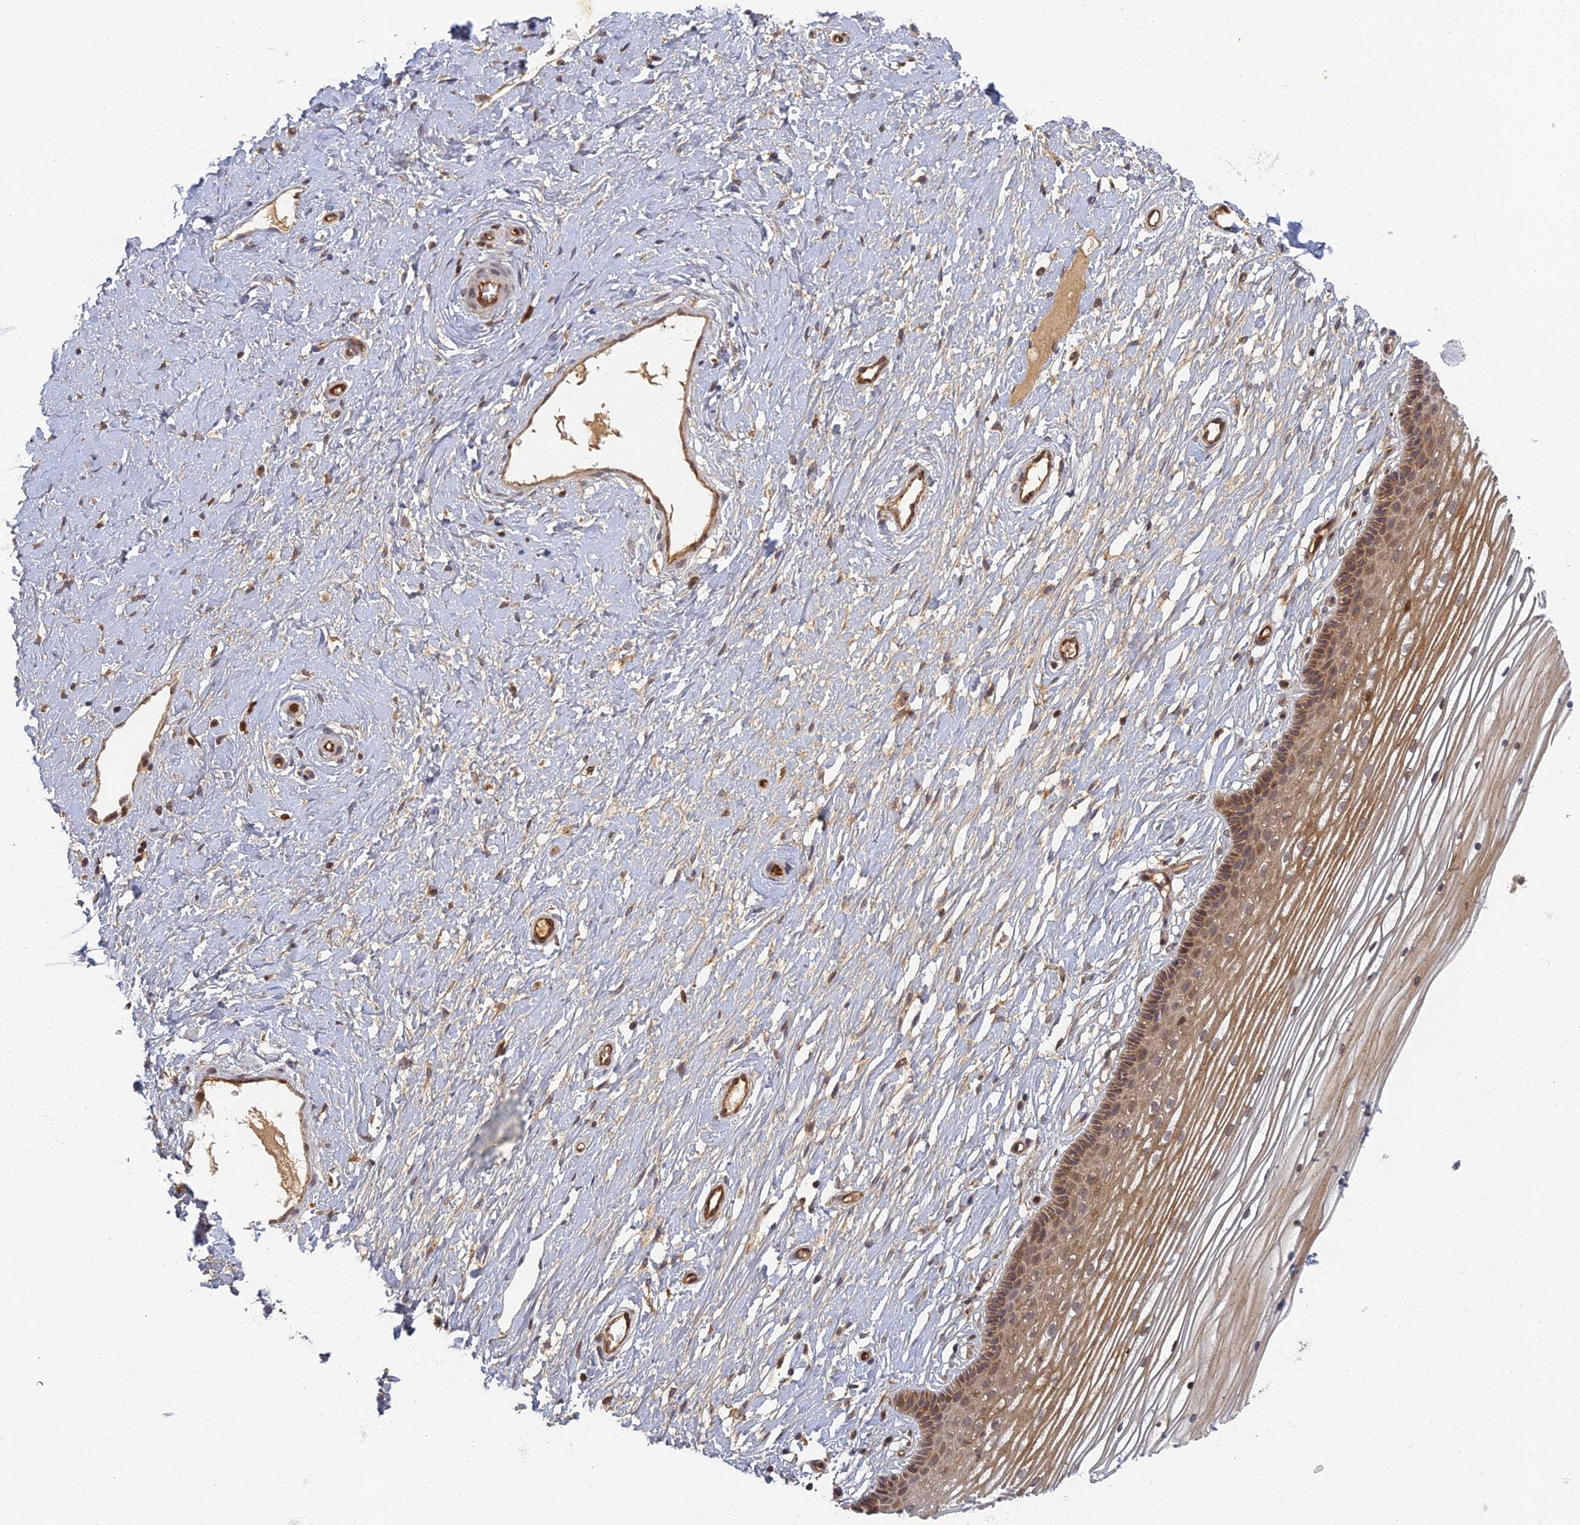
{"staining": {"intensity": "moderate", "quantity": ">75%", "location": "cytoplasmic/membranous,nuclear"}, "tissue": "vagina", "cell_type": "Squamous epithelial cells", "image_type": "normal", "snomed": [{"axis": "morphology", "description": "Normal tissue, NOS"}, {"axis": "topography", "description": "Vagina"}, {"axis": "topography", "description": "Cervix"}], "caption": "Human vagina stained with a brown dye demonstrates moderate cytoplasmic/membranous,nuclear positive staining in about >75% of squamous epithelial cells.", "gene": "INO80D", "patient": {"sex": "female", "age": 40}}